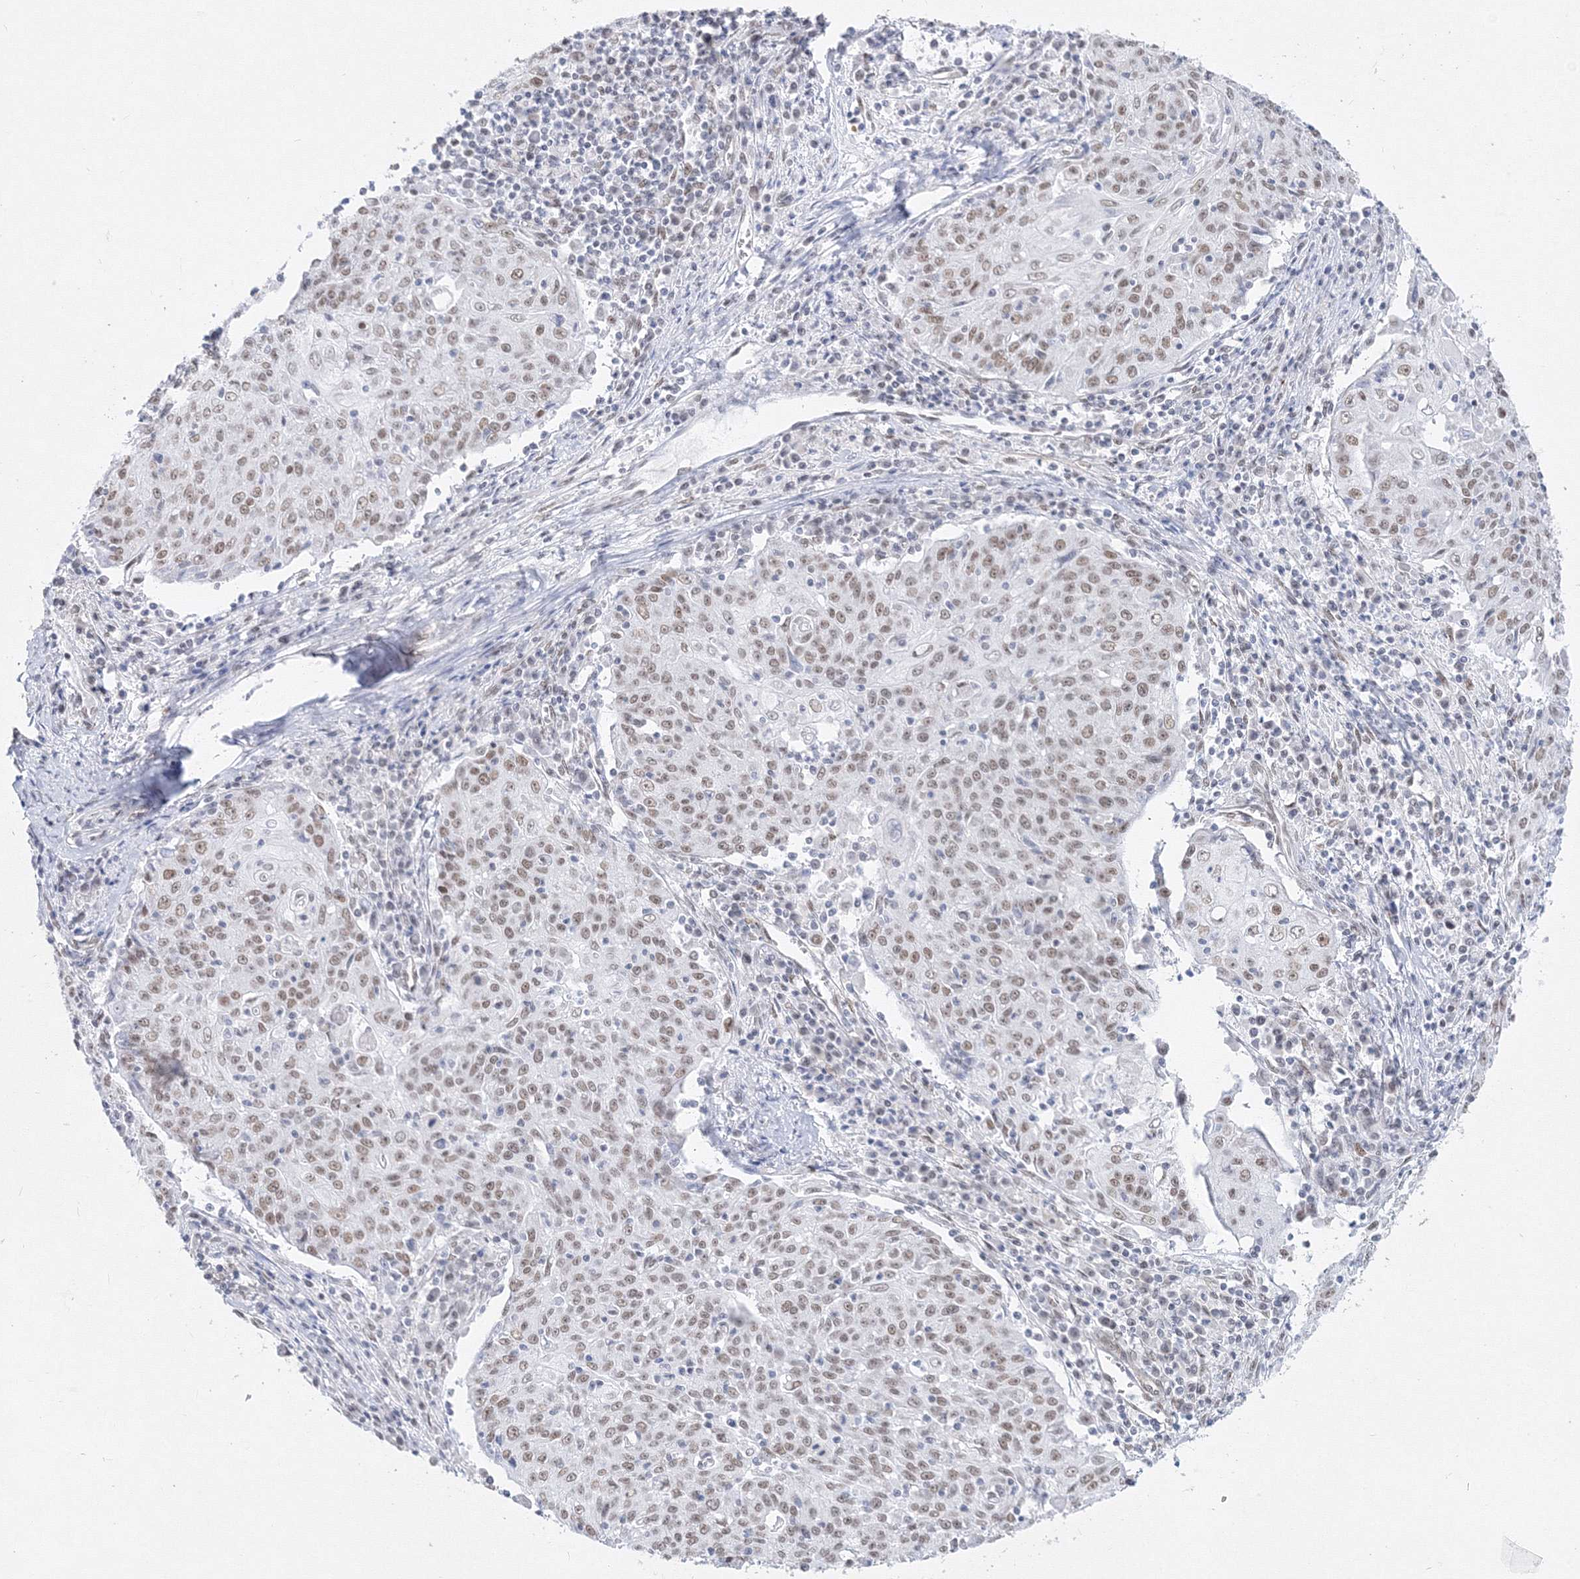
{"staining": {"intensity": "weak", "quantity": "25%-75%", "location": "nuclear"}, "tissue": "cervical cancer", "cell_type": "Tumor cells", "image_type": "cancer", "snomed": [{"axis": "morphology", "description": "Squamous cell carcinoma, NOS"}, {"axis": "topography", "description": "Cervix"}], "caption": "IHC photomicrograph of cervical cancer (squamous cell carcinoma) stained for a protein (brown), which shows low levels of weak nuclear expression in about 25%-75% of tumor cells.", "gene": "ZNF638", "patient": {"sex": "female", "age": 48}}